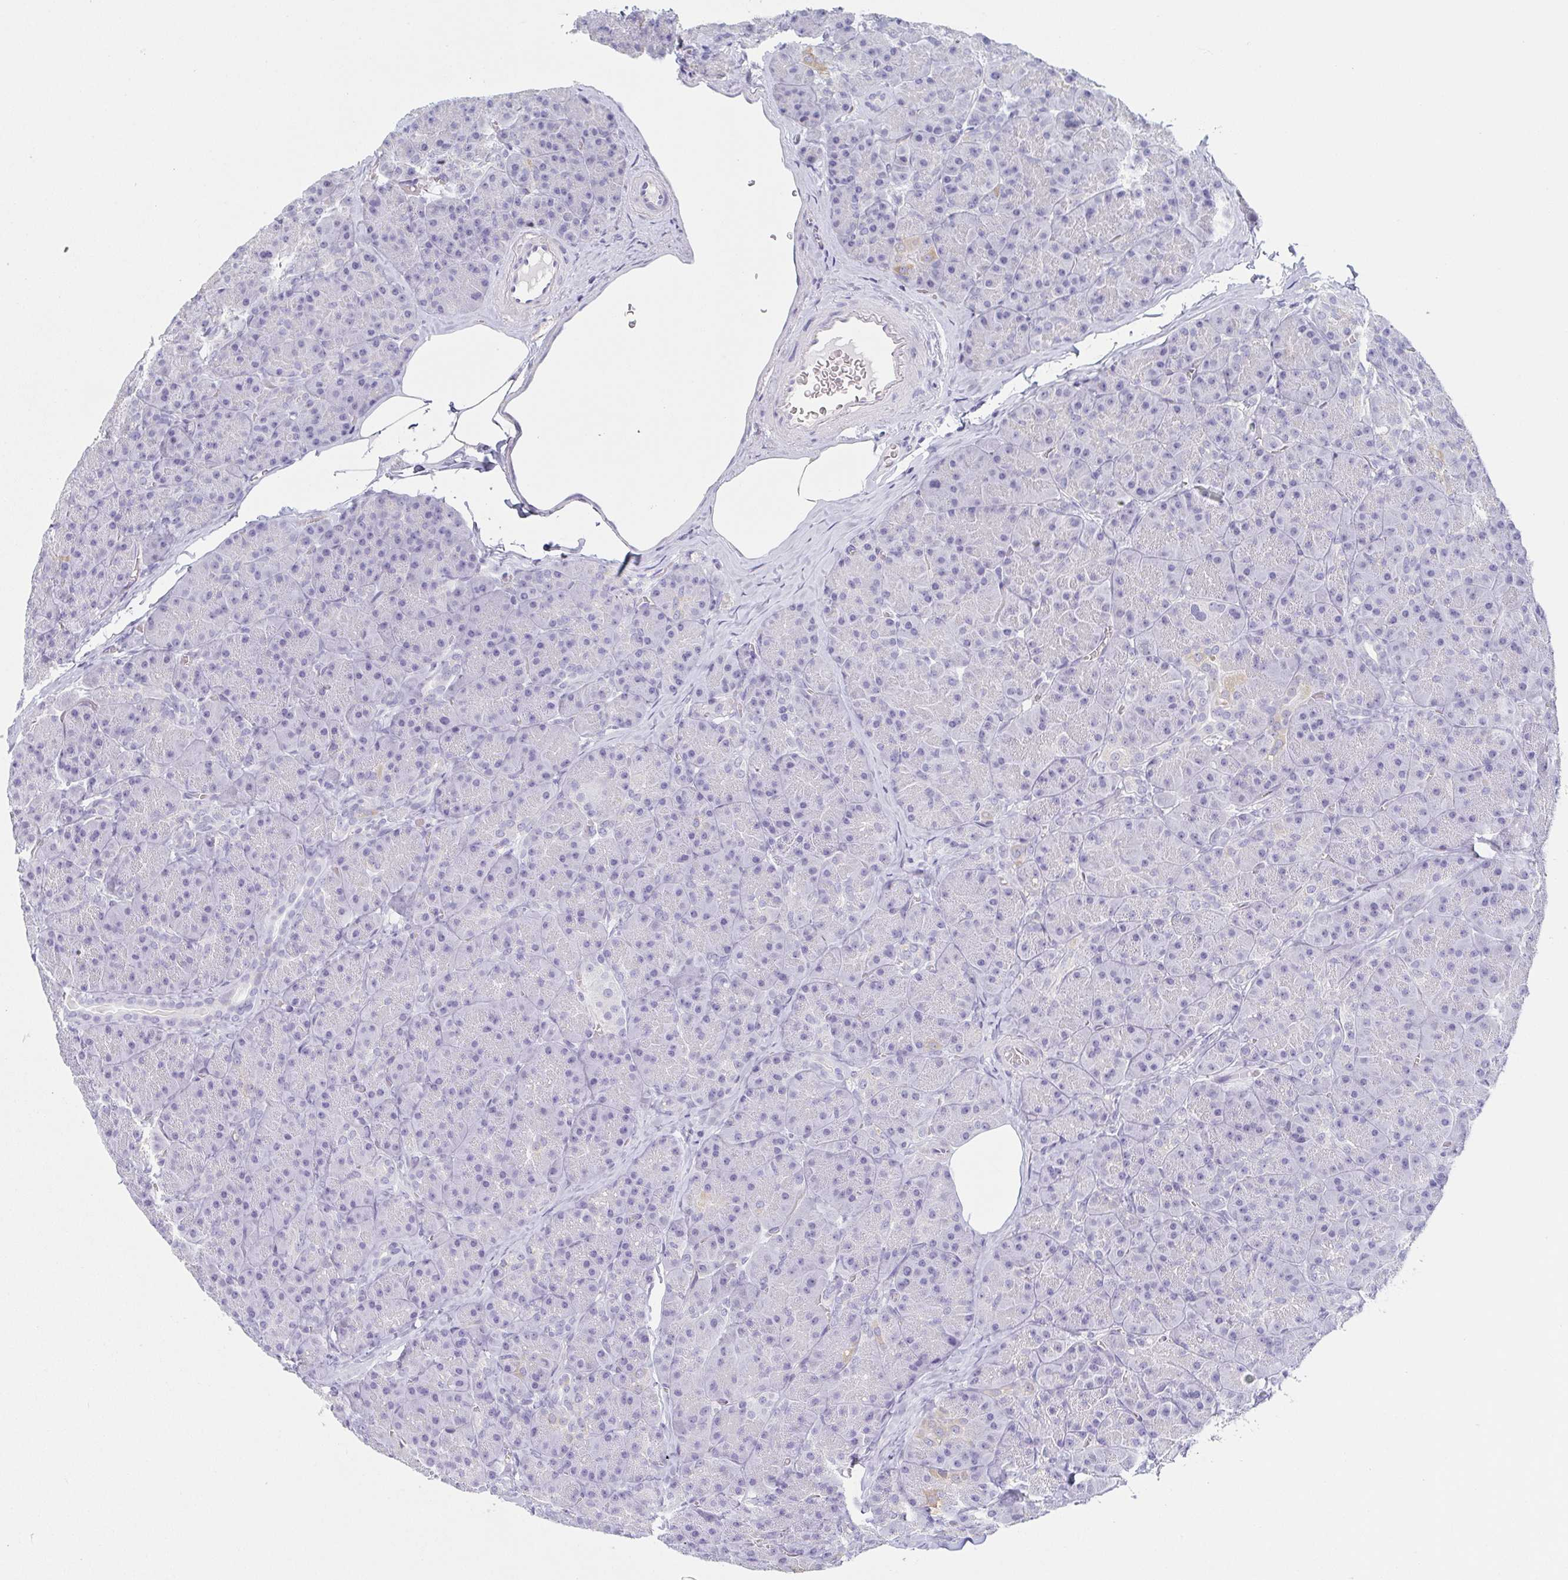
{"staining": {"intensity": "negative", "quantity": "none", "location": "none"}, "tissue": "pancreas", "cell_type": "Exocrine glandular cells", "image_type": "normal", "snomed": [{"axis": "morphology", "description": "Normal tissue, NOS"}, {"axis": "topography", "description": "Pancreas"}], "caption": "Immunohistochemical staining of unremarkable pancreas displays no significant expression in exocrine glandular cells. (DAB (3,3'-diaminobenzidine) immunohistochemistry (IHC) with hematoxylin counter stain).", "gene": "PRR27", "patient": {"sex": "male", "age": 57}}